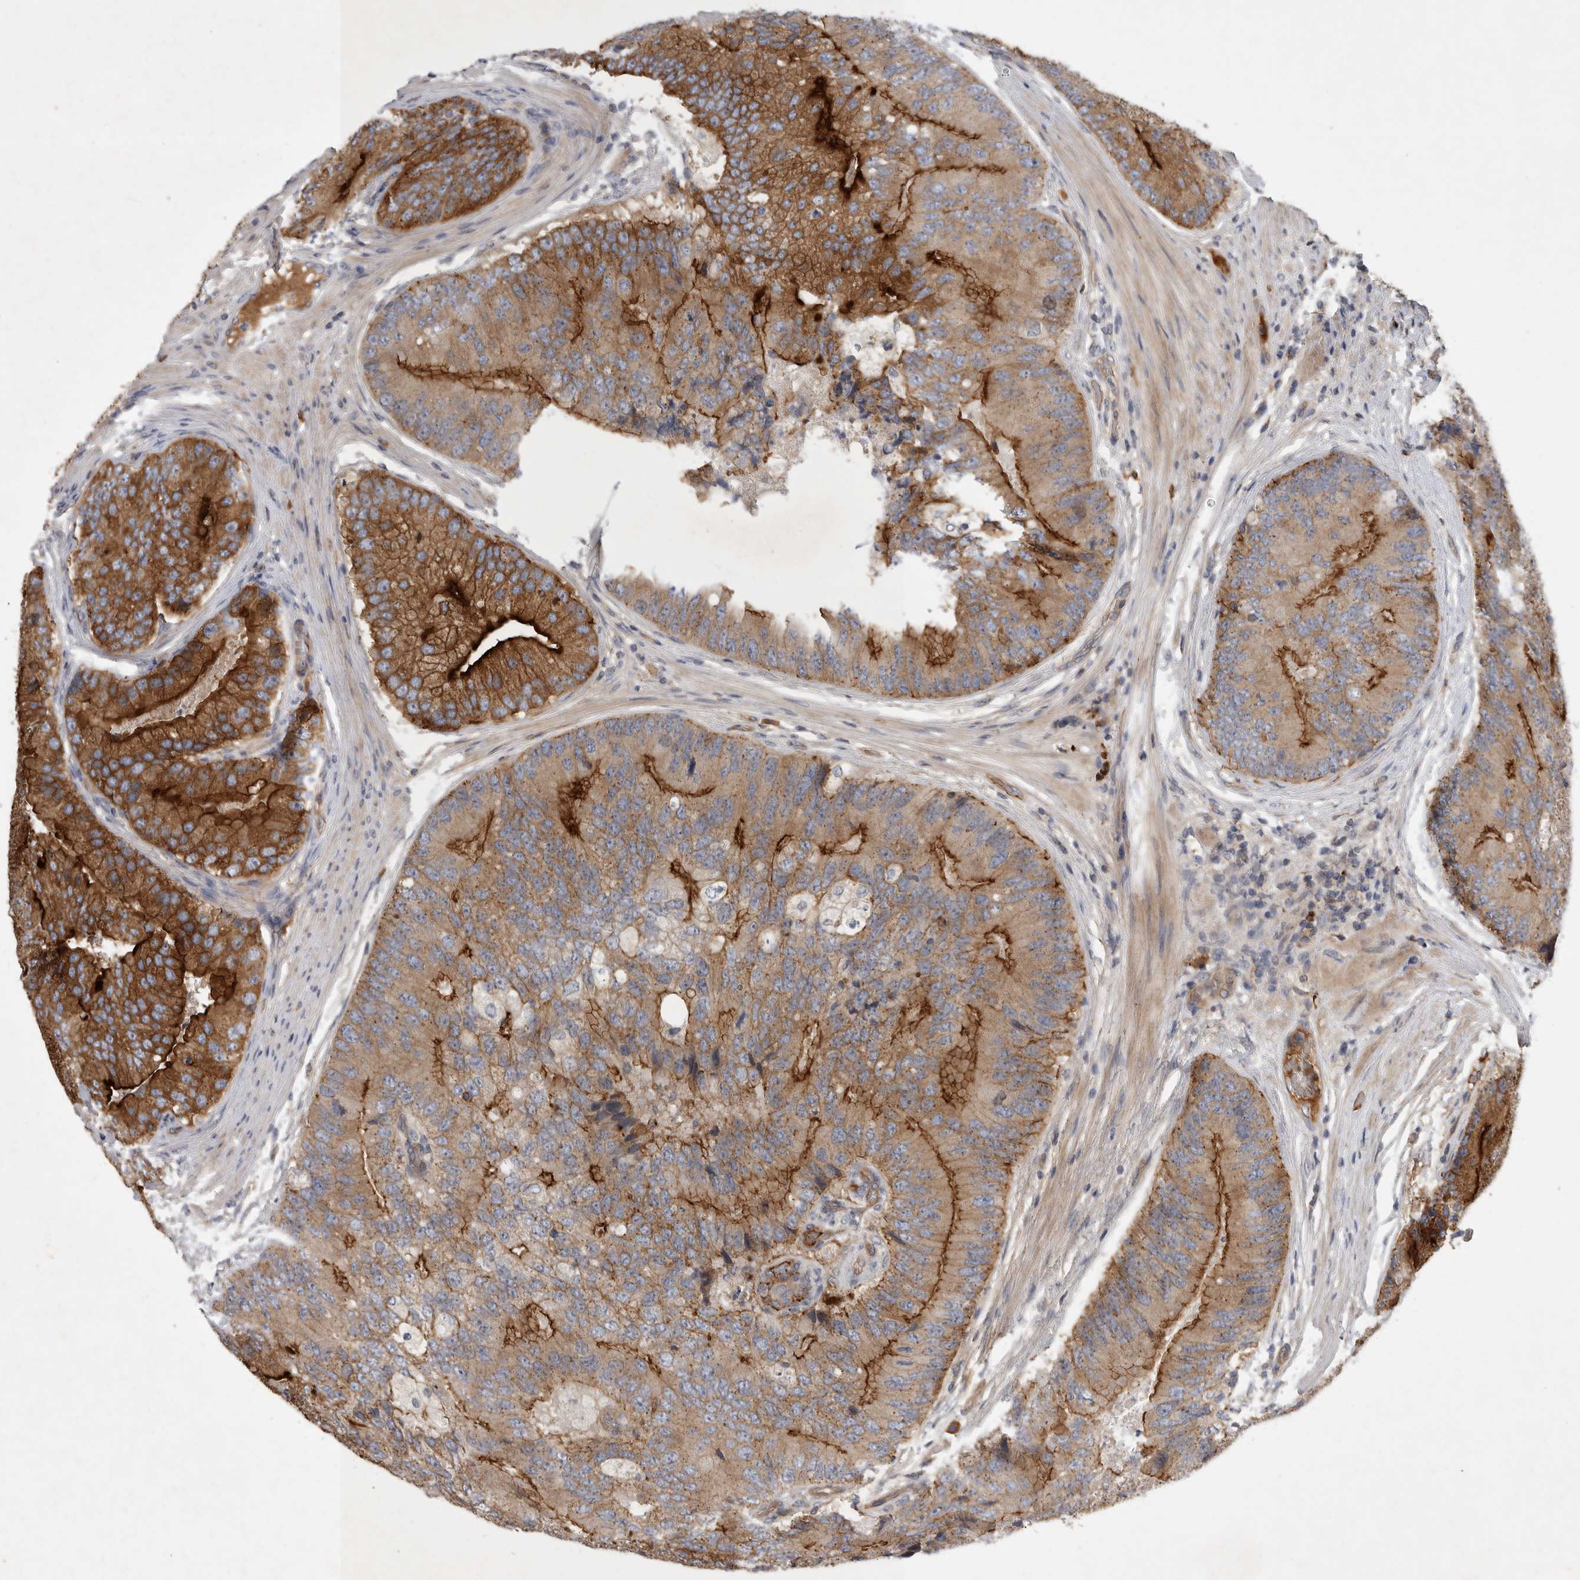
{"staining": {"intensity": "strong", "quantity": ">75%", "location": "cytoplasmic/membranous"}, "tissue": "prostate cancer", "cell_type": "Tumor cells", "image_type": "cancer", "snomed": [{"axis": "morphology", "description": "Adenocarcinoma, High grade"}, {"axis": "topography", "description": "Prostate"}], "caption": "Prostate high-grade adenocarcinoma stained with DAB (3,3'-diaminobenzidine) immunohistochemistry (IHC) shows high levels of strong cytoplasmic/membranous staining in approximately >75% of tumor cells. (DAB IHC, brown staining for protein, blue staining for nuclei).", "gene": "MLPH", "patient": {"sex": "male", "age": 70}}